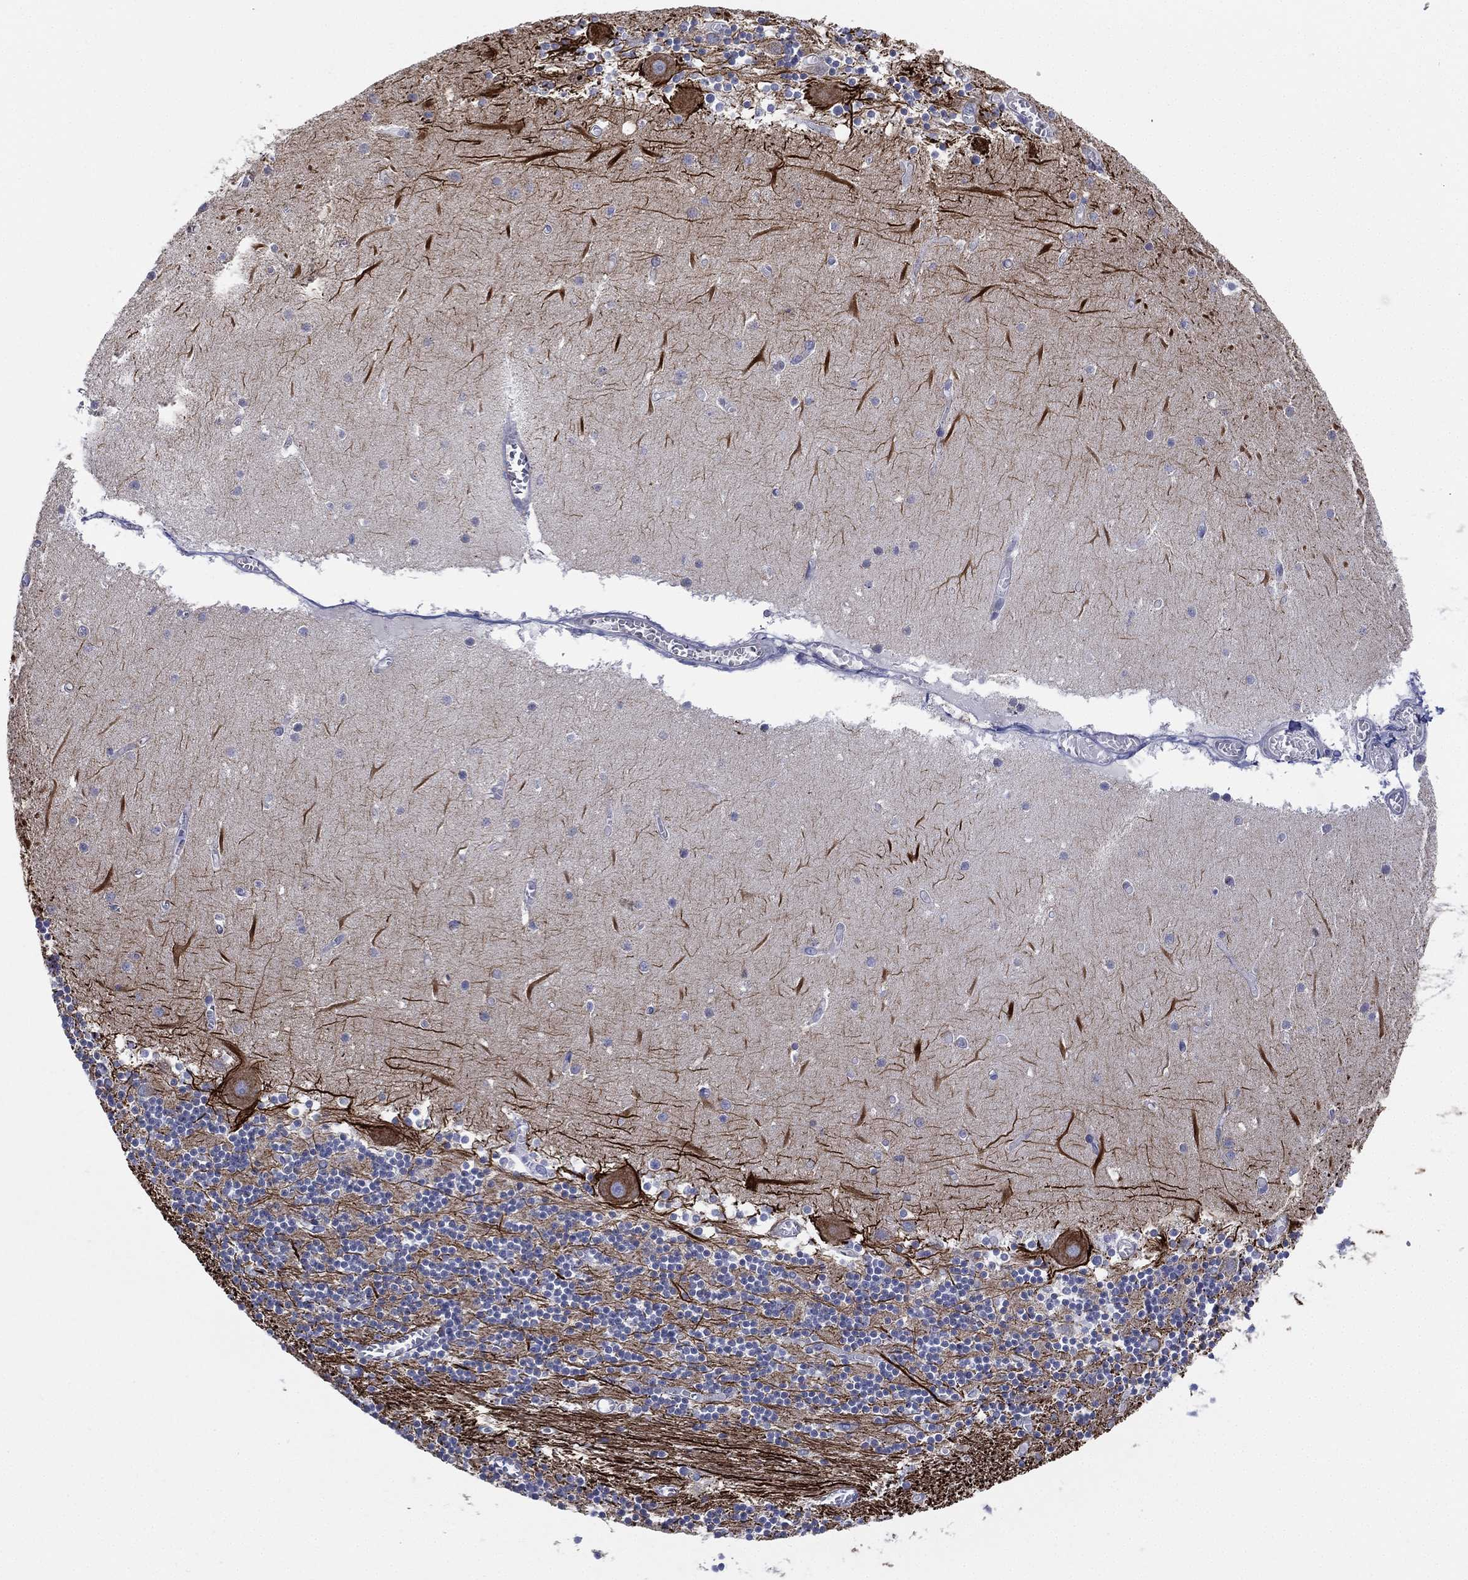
{"staining": {"intensity": "negative", "quantity": "none", "location": "none"}, "tissue": "cerebellum", "cell_type": "Cells in granular layer", "image_type": "normal", "snomed": [{"axis": "morphology", "description": "Normal tissue, NOS"}, {"axis": "topography", "description": "Cerebellum"}], "caption": "Image shows no significant protein positivity in cells in granular layer of unremarkable cerebellum. Nuclei are stained in blue.", "gene": "INA", "patient": {"sex": "female", "age": 28}}